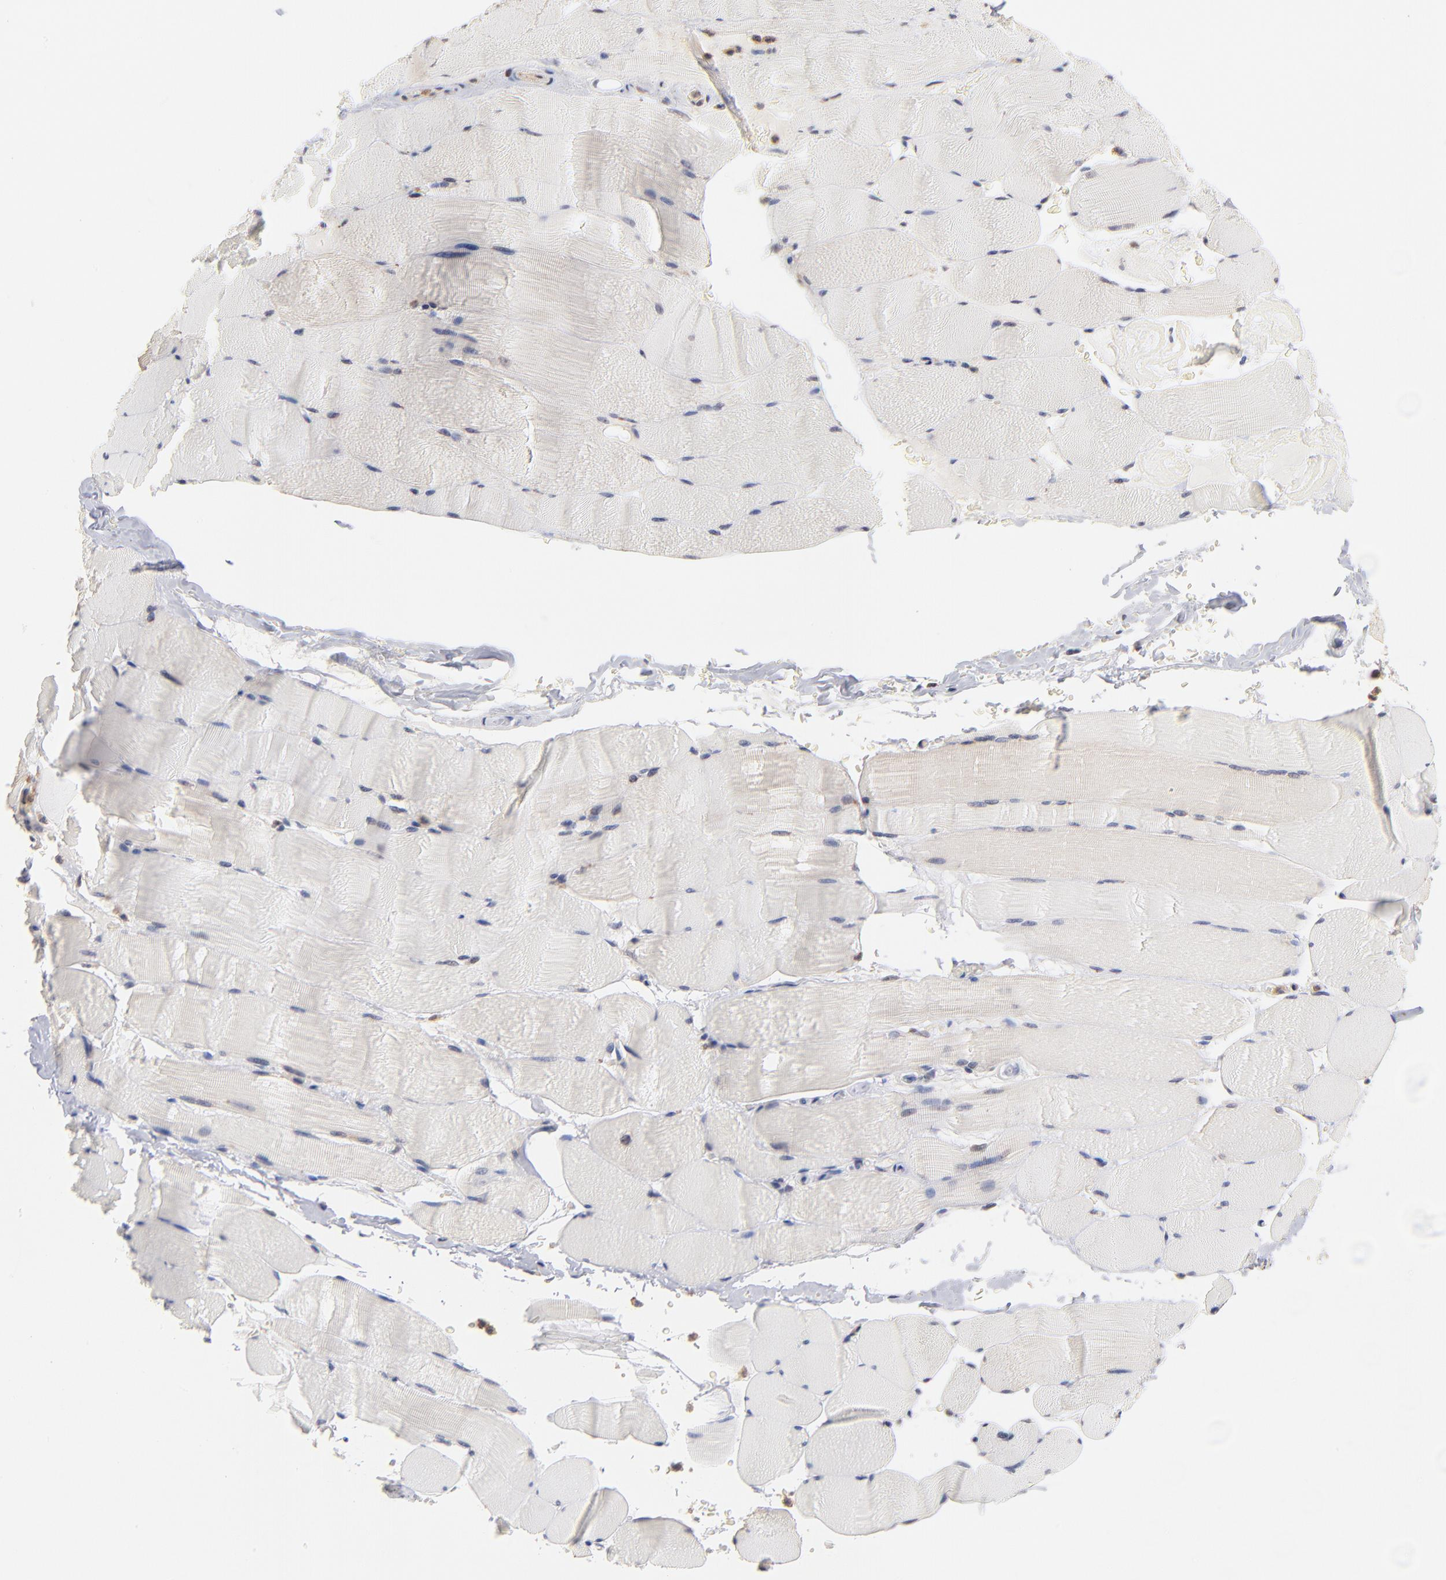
{"staining": {"intensity": "negative", "quantity": "none", "location": "none"}, "tissue": "skeletal muscle", "cell_type": "Myocytes", "image_type": "normal", "snomed": [{"axis": "morphology", "description": "Normal tissue, NOS"}, {"axis": "topography", "description": "Skeletal muscle"}], "caption": "Histopathology image shows no protein positivity in myocytes of unremarkable skeletal muscle.", "gene": "WIPF1", "patient": {"sex": "male", "age": 62}}